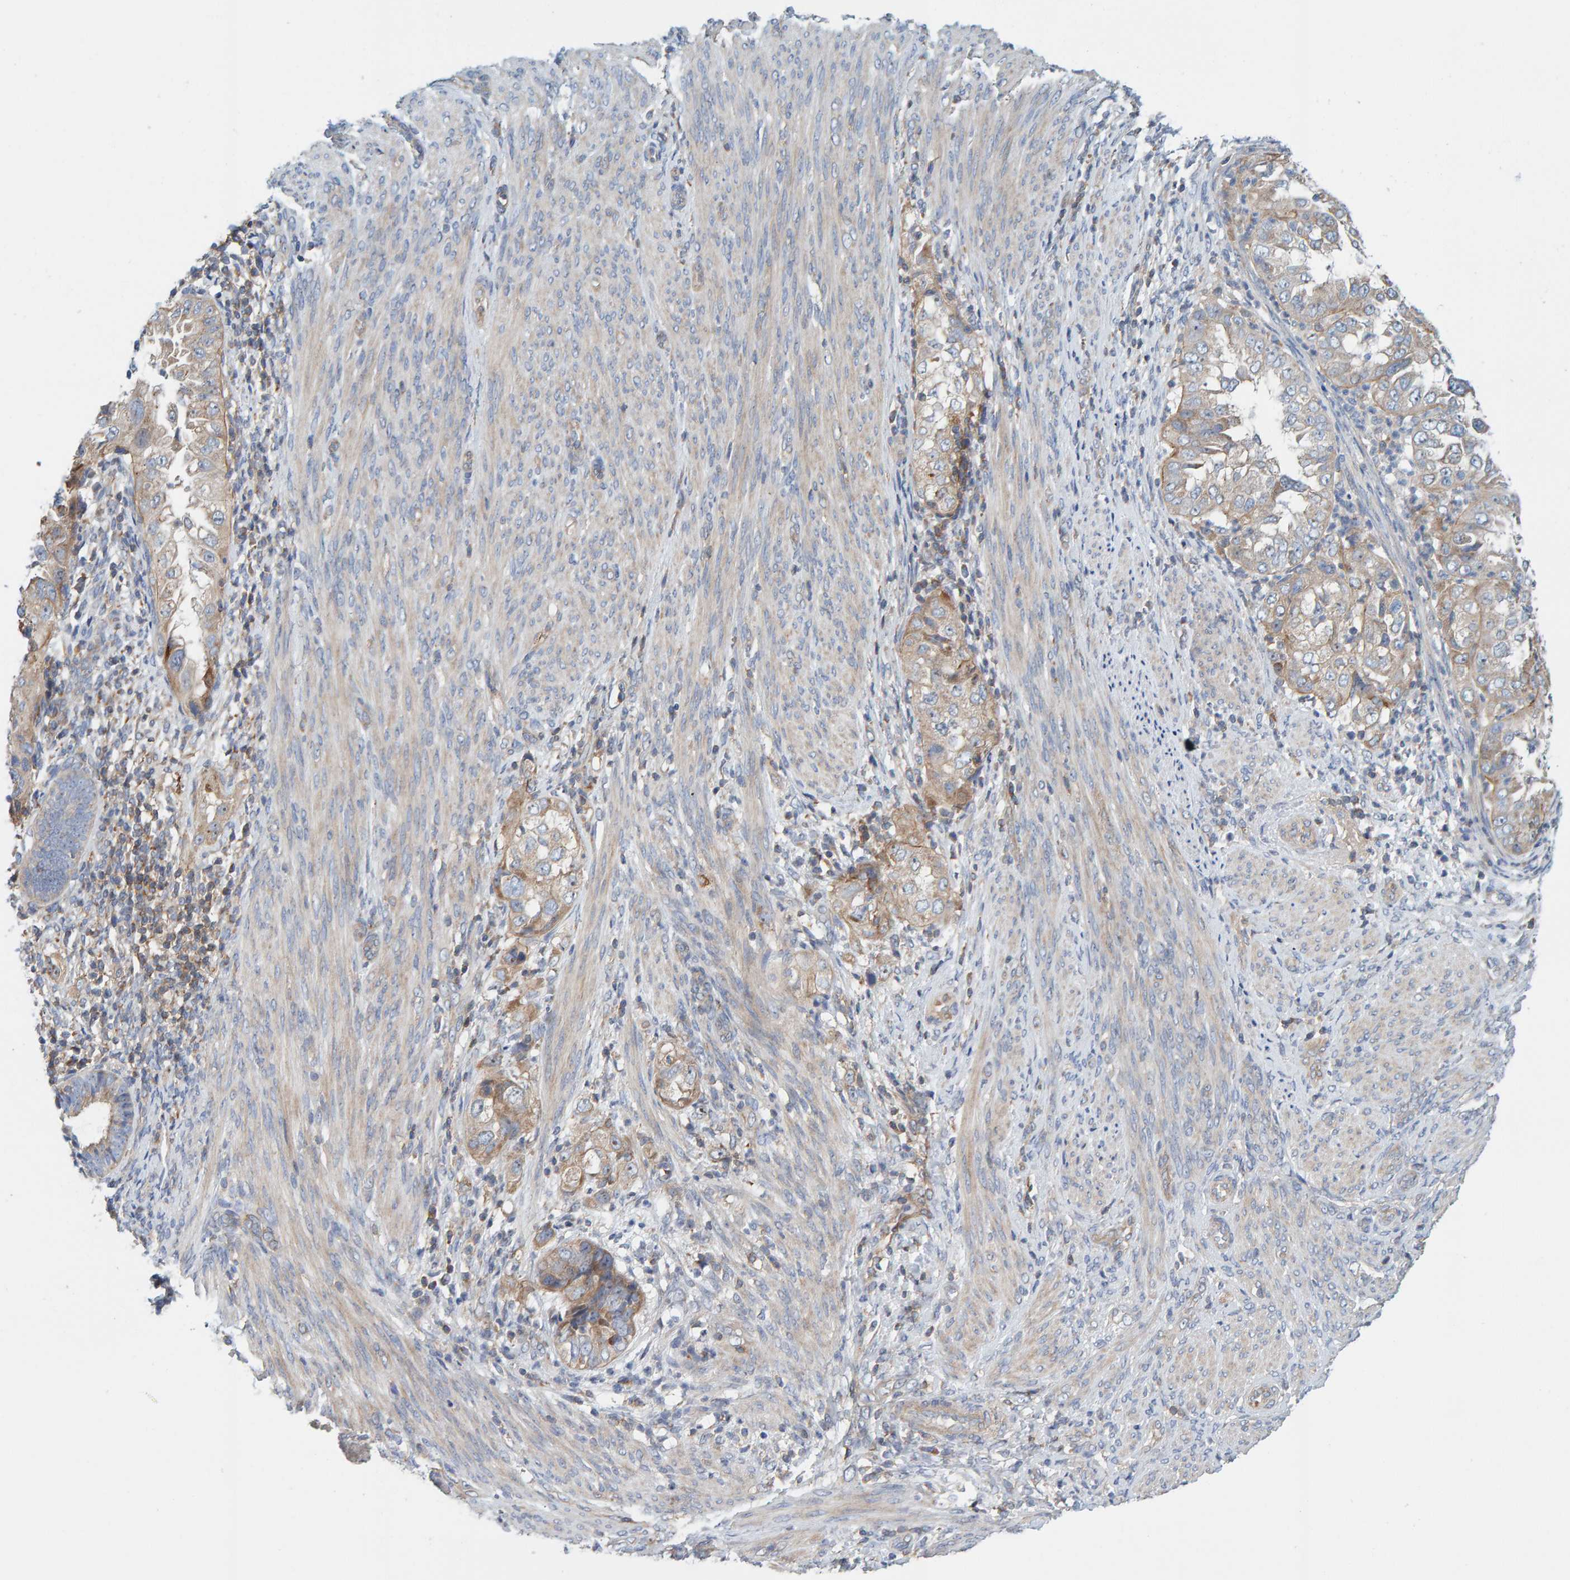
{"staining": {"intensity": "weak", "quantity": ">75%", "location": "cytoplasmic/membranous"}, "tissue": "endometrial cancer", "cell_type": "Tumor cells", "image_type": "cancer", "snomed": [{"axis": "morphology", "description": "Adenocarcinoma, NOS"}, {"axis": "topography", "description": "Endometrium"}], "caption": "DAB (3,3'-diaminobenzidine) immunohistochemical staining of endometrial adenocarcinoma demonstrates weak cytoplasmic/membranous protein staining in about >75% of tumor cells.", "gene": "CCM2", "patient": {"sex": "female", "age": 85}}